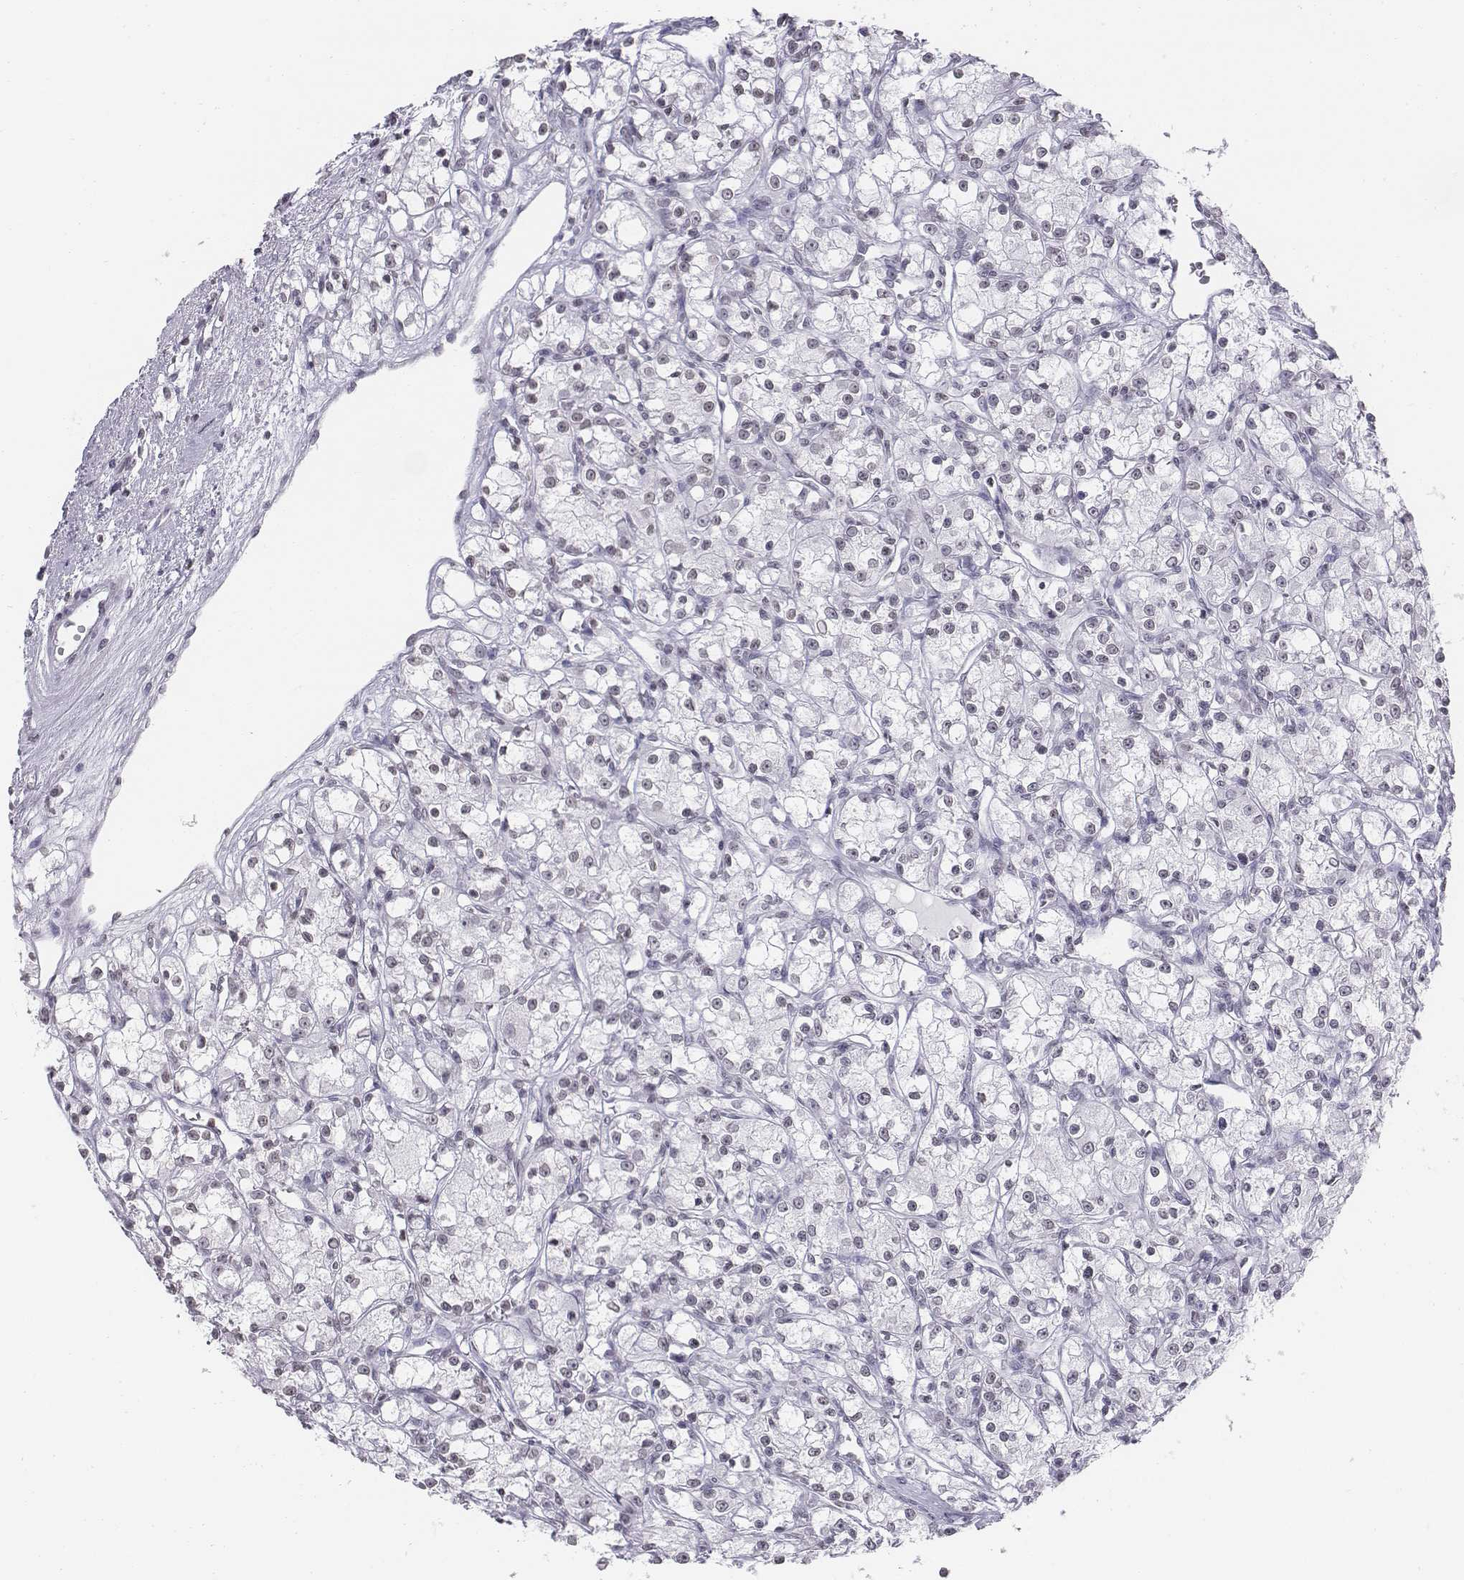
{"staining": {"intensity": "negative", "quantity": "none", "location": "none"}, "tissue": "renal cancer", "cell_type": "Tumor cells", "image_type": "cancer", "snomed": [{"axis": "morphology", "description": "Adenocarcinoma, NOS"}, {"axis": "topography", "description": "Kidney"}], "caption": "DAB (3,3'-diaminobenzidine) immunohistochemical staining of human renal adenocarcinoma reveals no significant expression in tumor cells. Brightfield microscopy of IHC stained with DAB (brown) and hematoxylin (blue), captured at high magnification.", "gene": "BARHL1", "patient": {"sex": "female", "age": 59}}